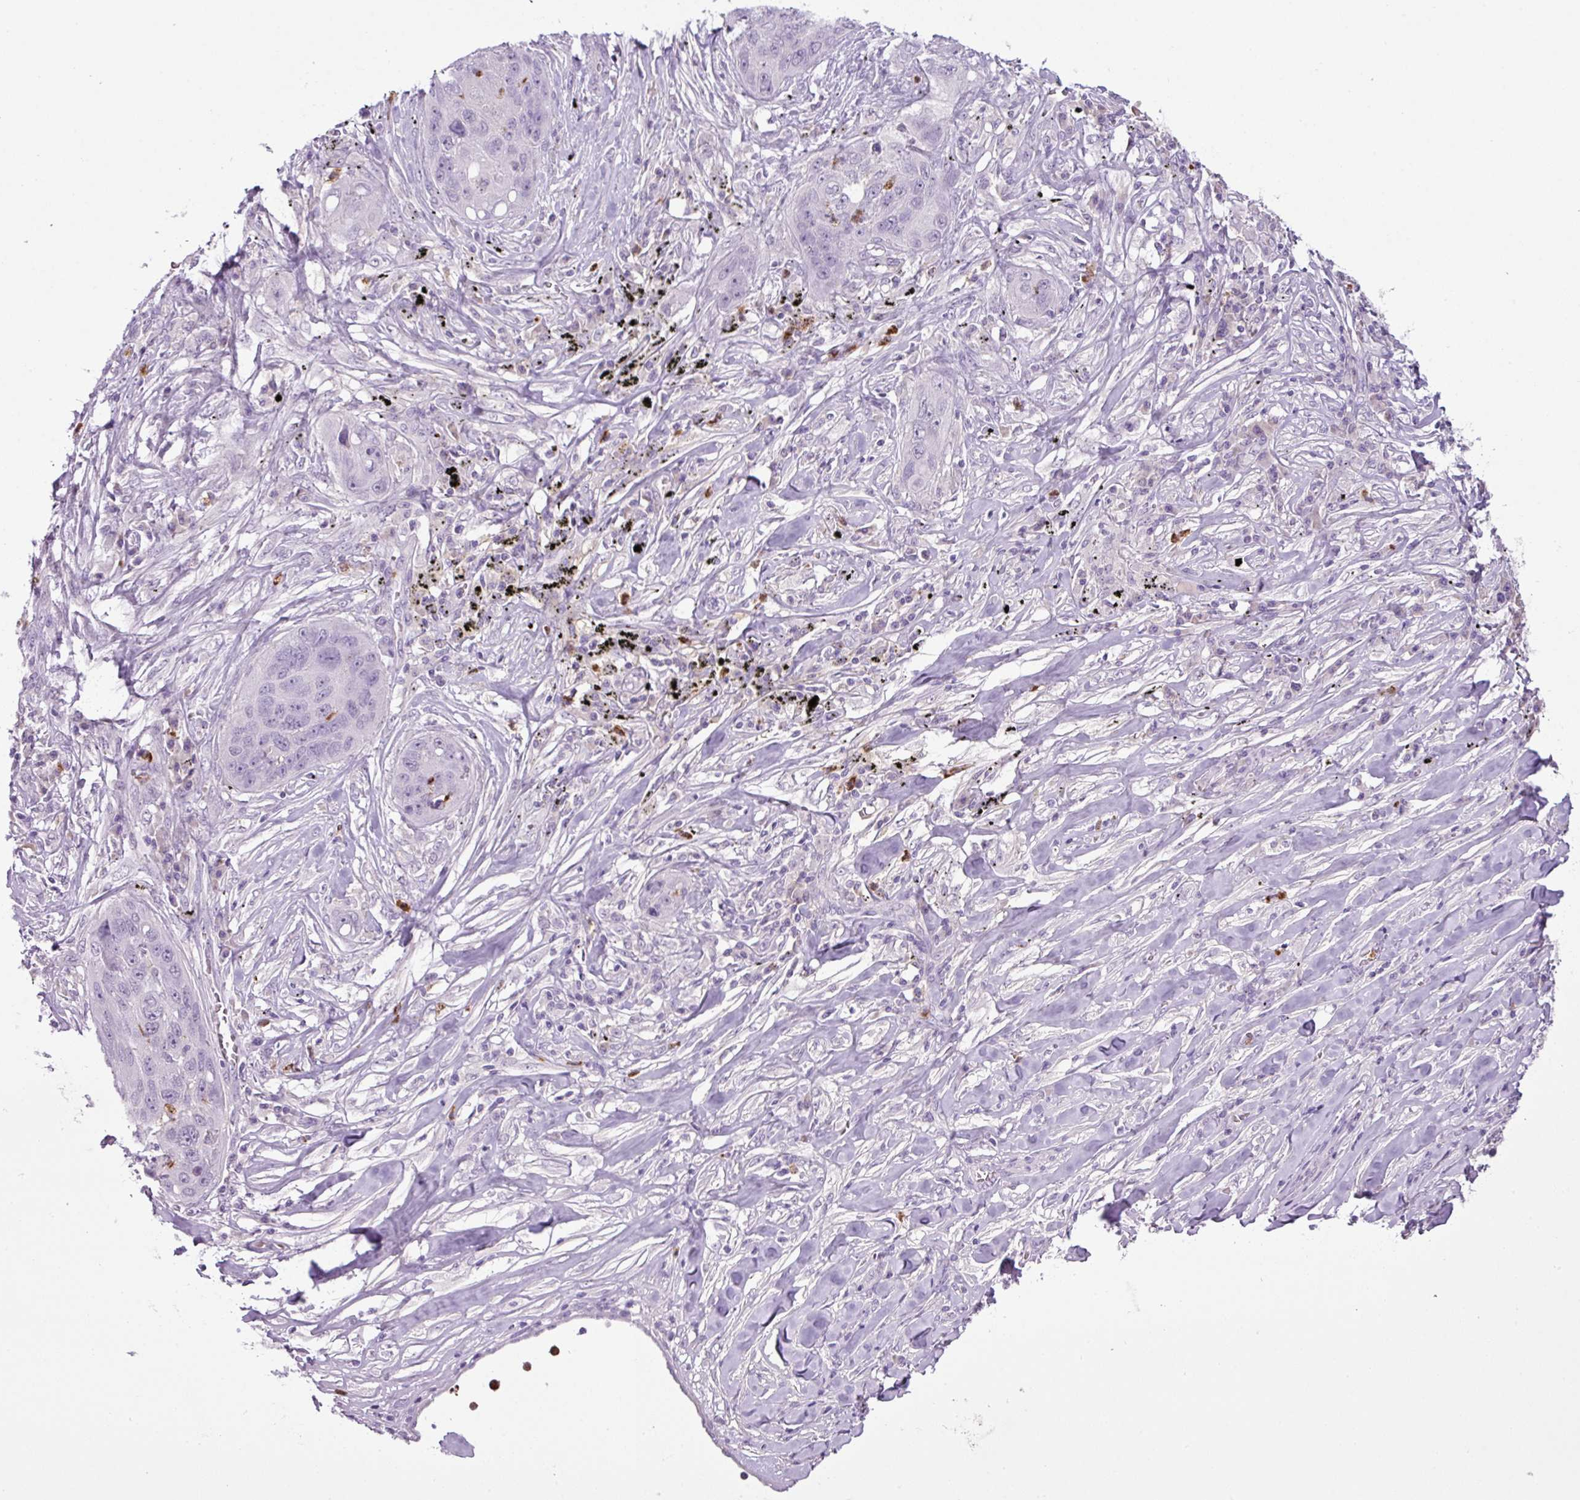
{"staining": {"intensity": "negative", "quantity": "none", "location": "none"}, "tissue": "lung cancer", "cell_type": "Tumor cells", "image_type": "cancer", "snomed": [{"axis": "morphology", "description": "Squamous cell carcinoma, NOS"}, {"axis": "topography", "description": "Lung"}], "caption": "IHC micrograph of lung cancer stained for a protein (brown), which displays no positivity in tumor cells.", "gene": "HTR3E", "patient": {"sex": "female", "age": 63}}